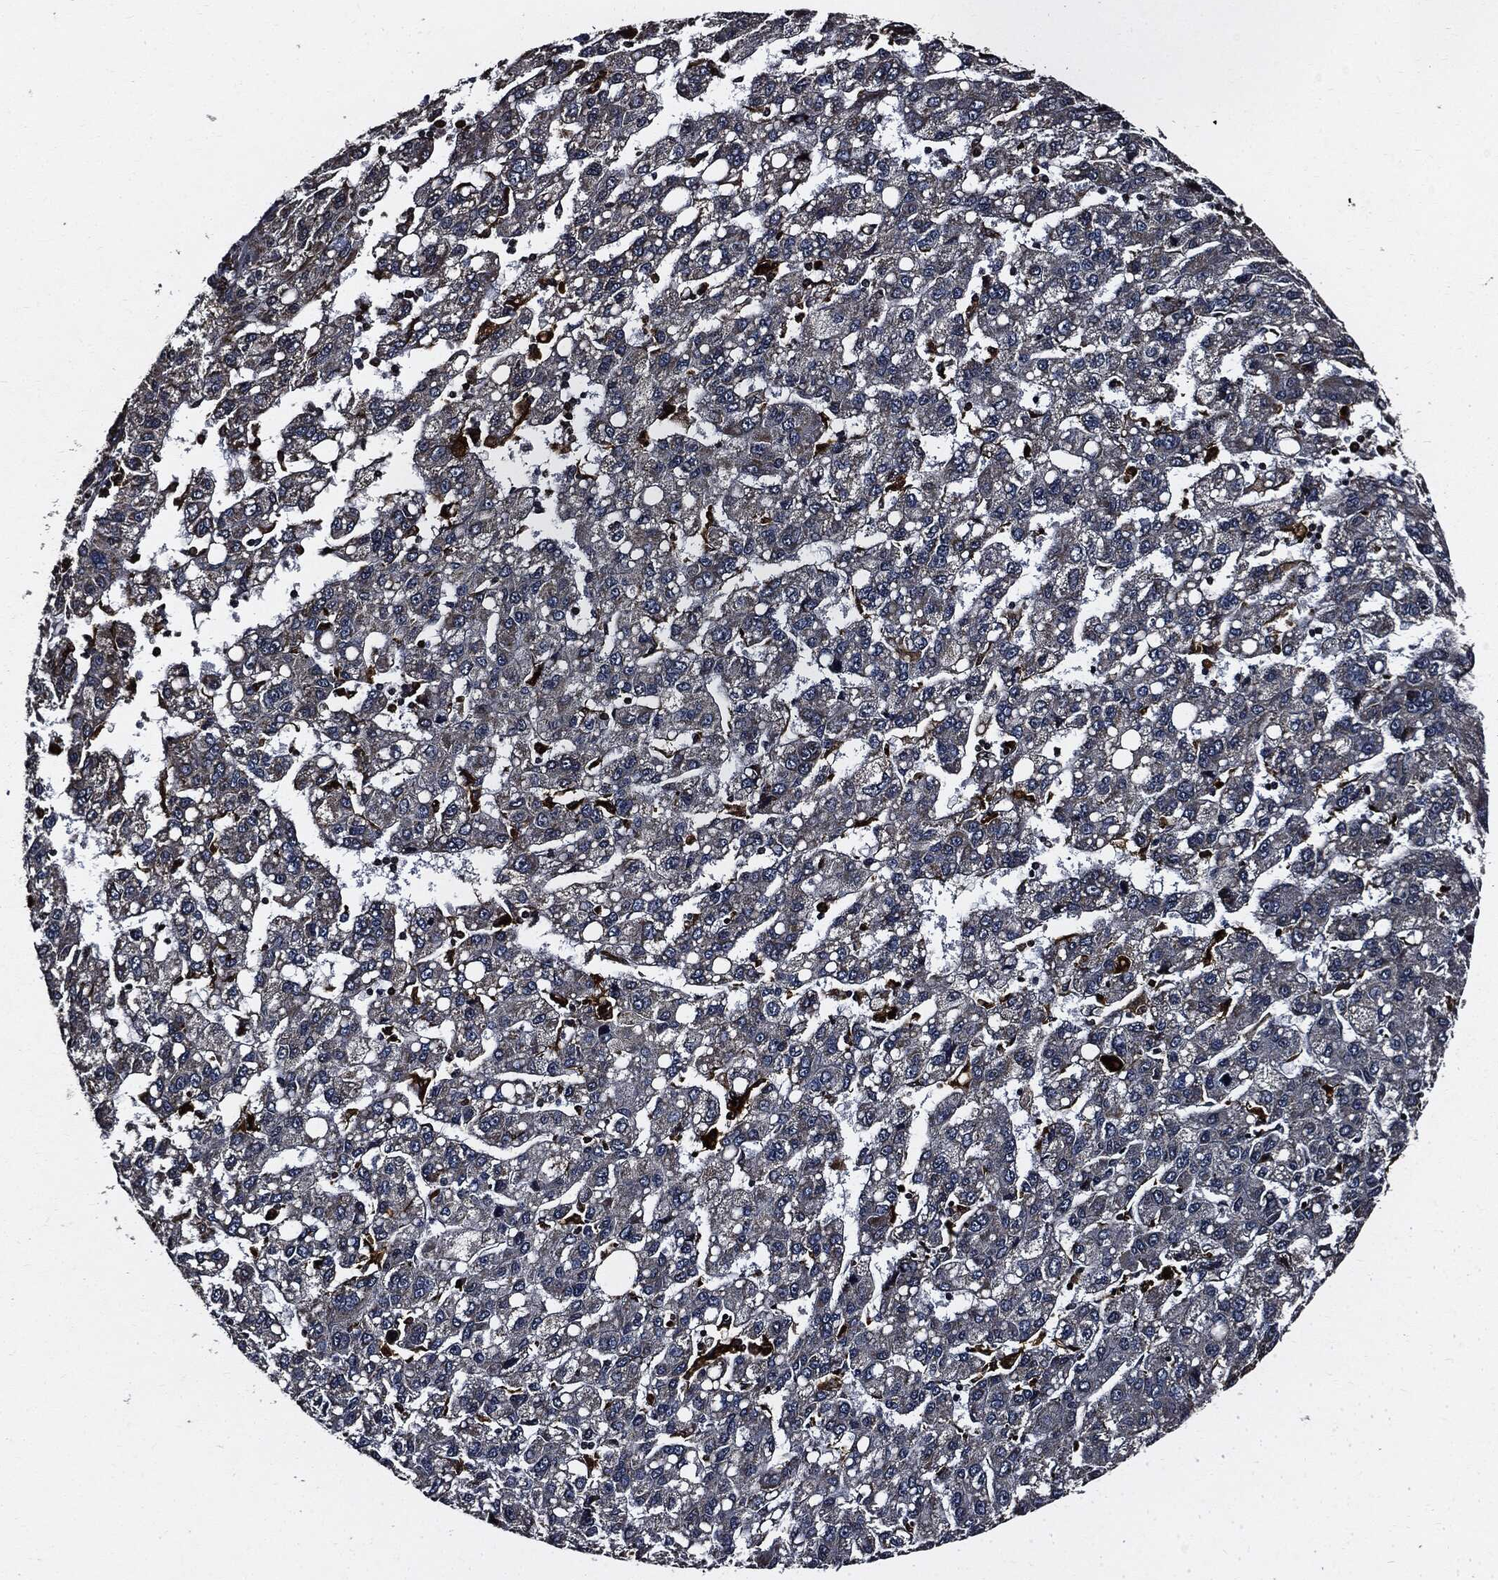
{"staining": {"intensity": "negative", "quantity": "none", "location": "none"}, "tissue": "liver cancer", "cell_type": "Tumor cells", "image_type": "cancer", "snomed": [{"axis": "morphology", "description": "Carcinoma, Hepatocellular, NOS"}, {"axis": "topography", "description": "Liver"}], "caption": "The immunohistochemistry (IHC) histopathology image has no significant positivity in tumor cells of liver cancer tissue.", "gene": "SUGT1", "patient": {"sex": "female", "age": 82}}